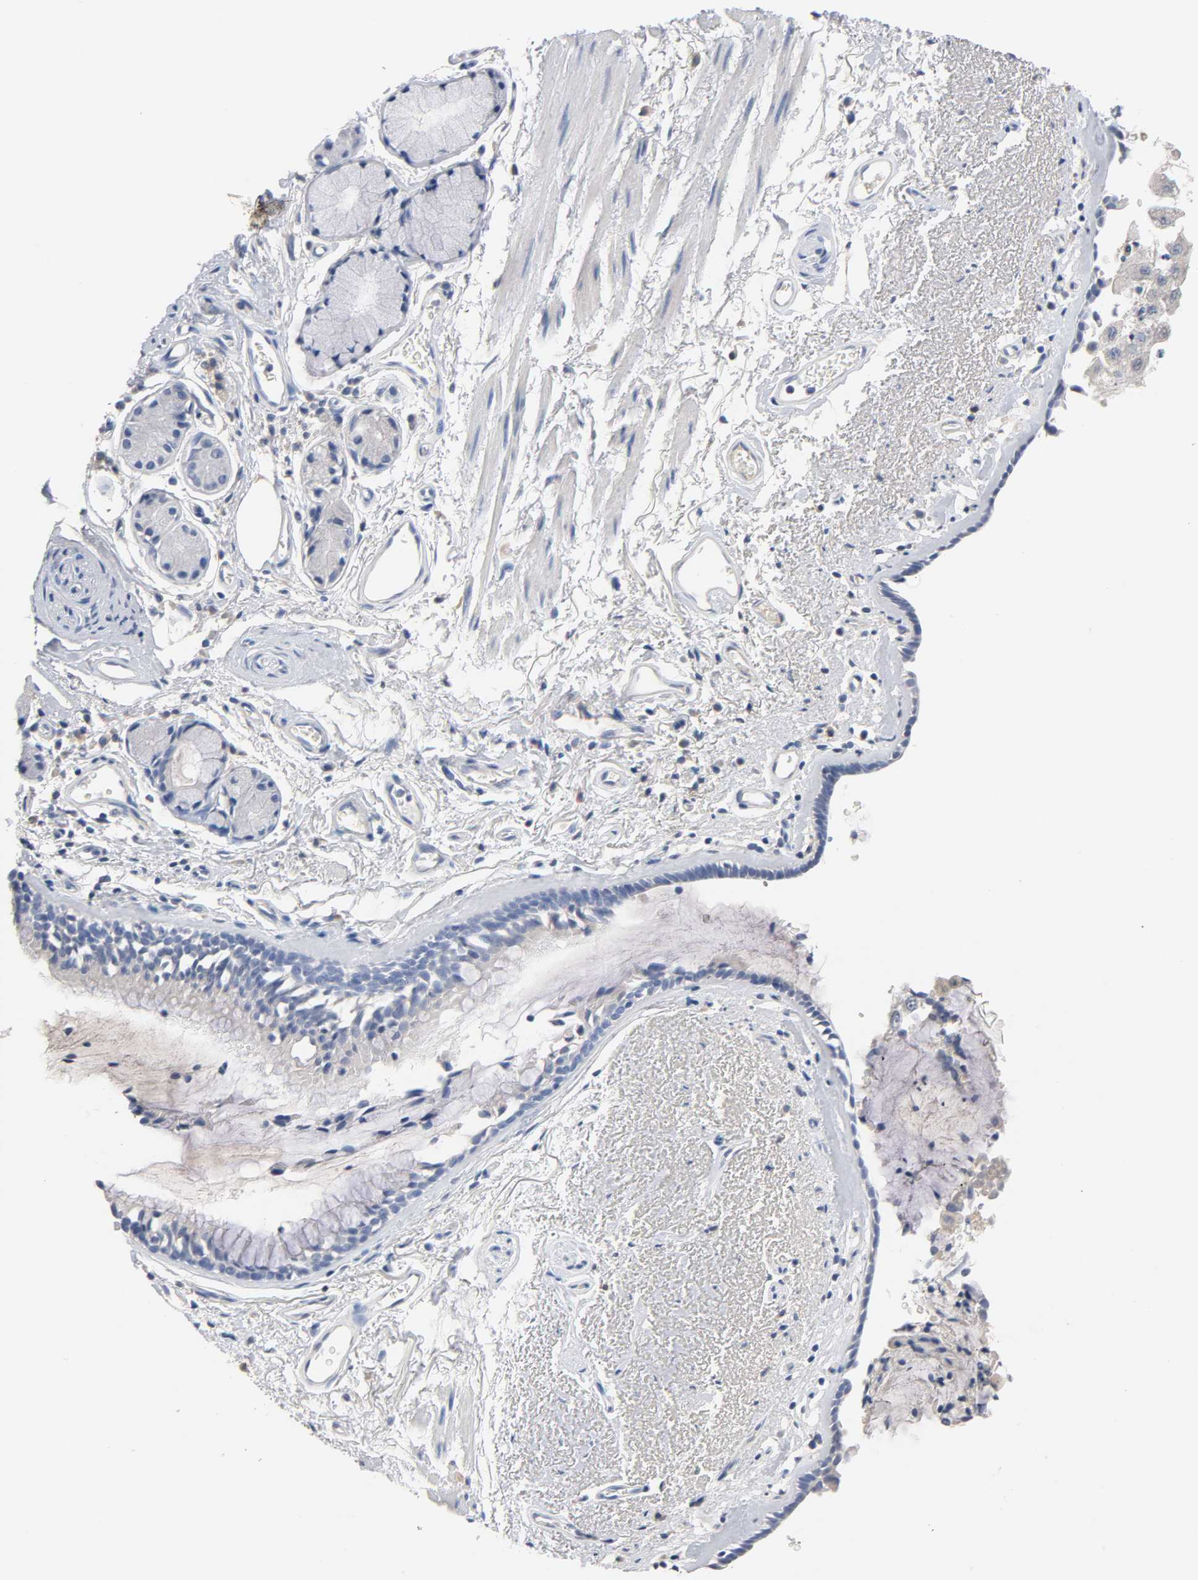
{"staining": {"intensity": "negative", "quantity": "none", "location": "none"}, "tissue": "bronchus", "cell_type": "Respiratory epithelial cells", "image_type": "normal", "snomed": [{"axis": "morphology", "description": "Normal tissue, NOS"}, {"axis": "morphology", "description": "Adenocarcinoma, NOS"}, {"axis": "topography", "description": "Bronchus"}, {"axis": "topography", "description": "Lung"}], "caption": "There is no significant staining in respiratory epithelial cells of bronchus. The staining is performed using DAB brown chromogen with nuclei counter-stained in using hematoxylin.", "gene": "ZCCHC13", "patient": {"sex": "male", "age": 71}}